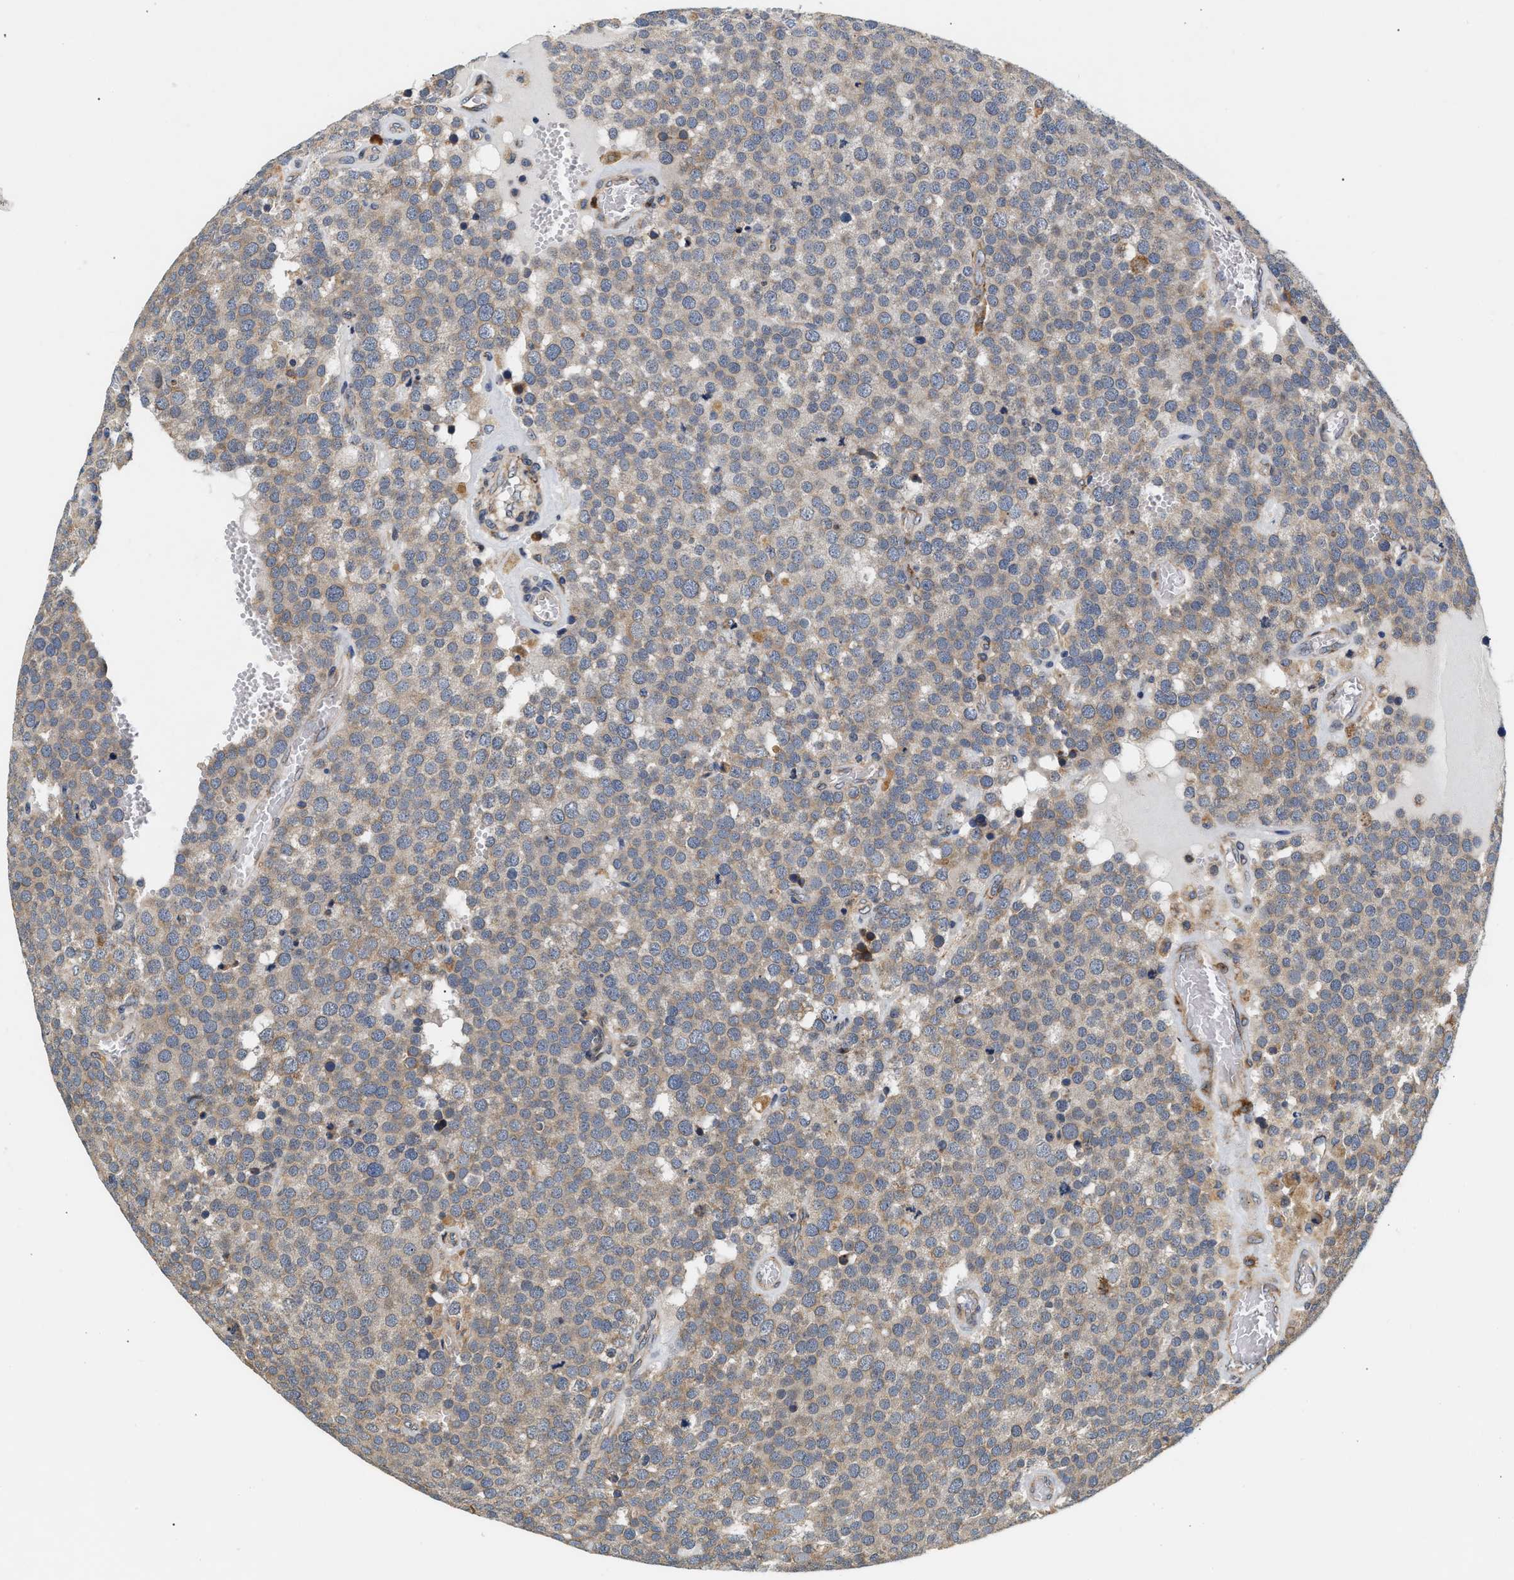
{"staining": {"intensity": "weak", "quantity": ">75%", "location": "cytoplasmic/membranous"}, "tissue": "testis cancer", "cell_type": "Tumor cells", "image_type": "cancer", "snomed": [{"axis": "morphology", "description": "Normal tissue, NOS"}, {"axis": "morphology", "description": "Seminoma, NOS"}, {"axis": "topography", "description": "Testis"}], "caption": "This image displays IHC staining of testis cancer (seminoma), with low weak cytoplasmic/membranous positivity in approximately >75% of tumor cells.", "gene": "IFT74", "patient": {"sex": "male", "age": 71}}